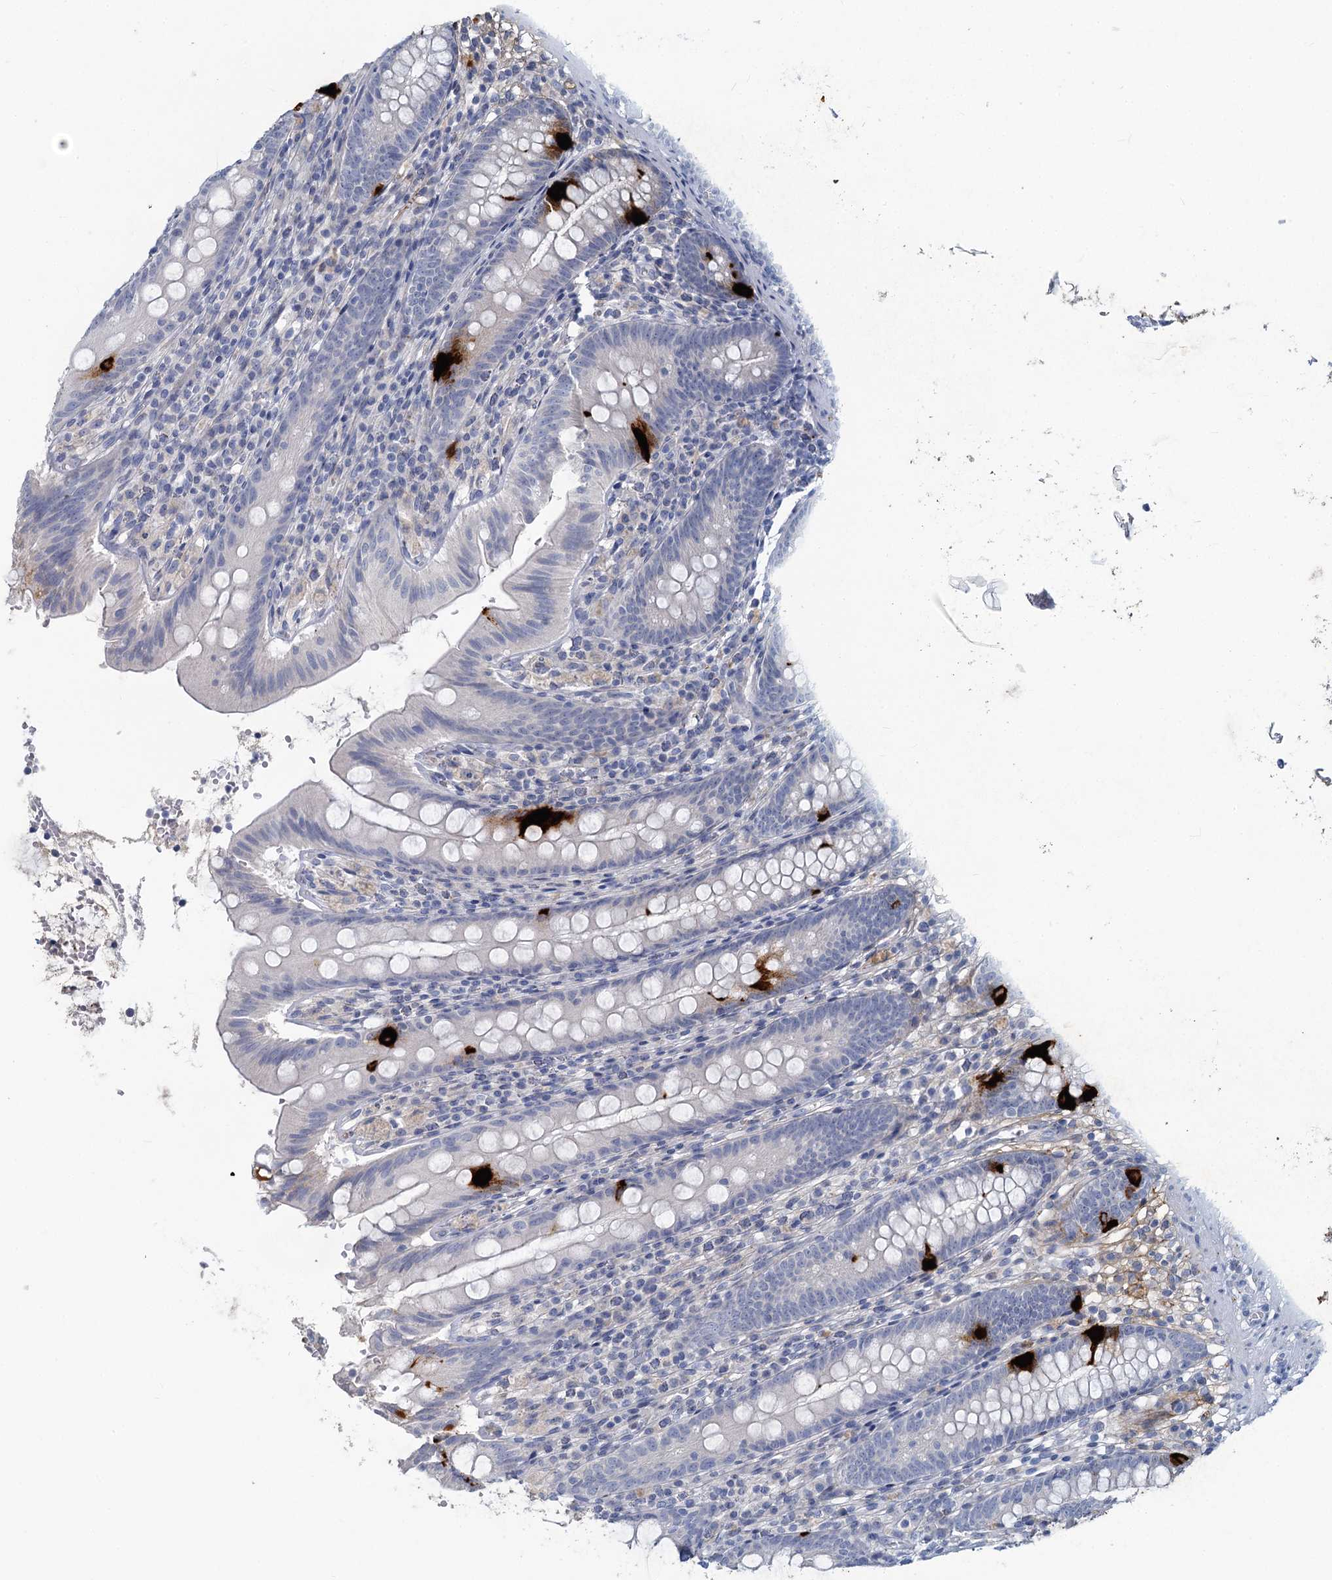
{"staining": {"intensity": "strong", "quantity": "<25%", "location": "cytoplasmic/membranous"}, "tissue": "appendix", "cell_type": "Glandular cells", "image_type": "normal", "snomed": [{"axis": "morphology", "description": "Normal tissue, NOS"}, {"axis": "topography", "description": "Appendix"}], "caption": "Protein analysis of benign appendix displays strong cytoplasmic/membranous staining in approximately <25% of glandular cells. (Stains: DAB in brown, nuclei in blue, Microscopy: brightfield microscopy at high magnification).", "gene": "CHGA", "patient": {"sex": "male", "age": 55}}